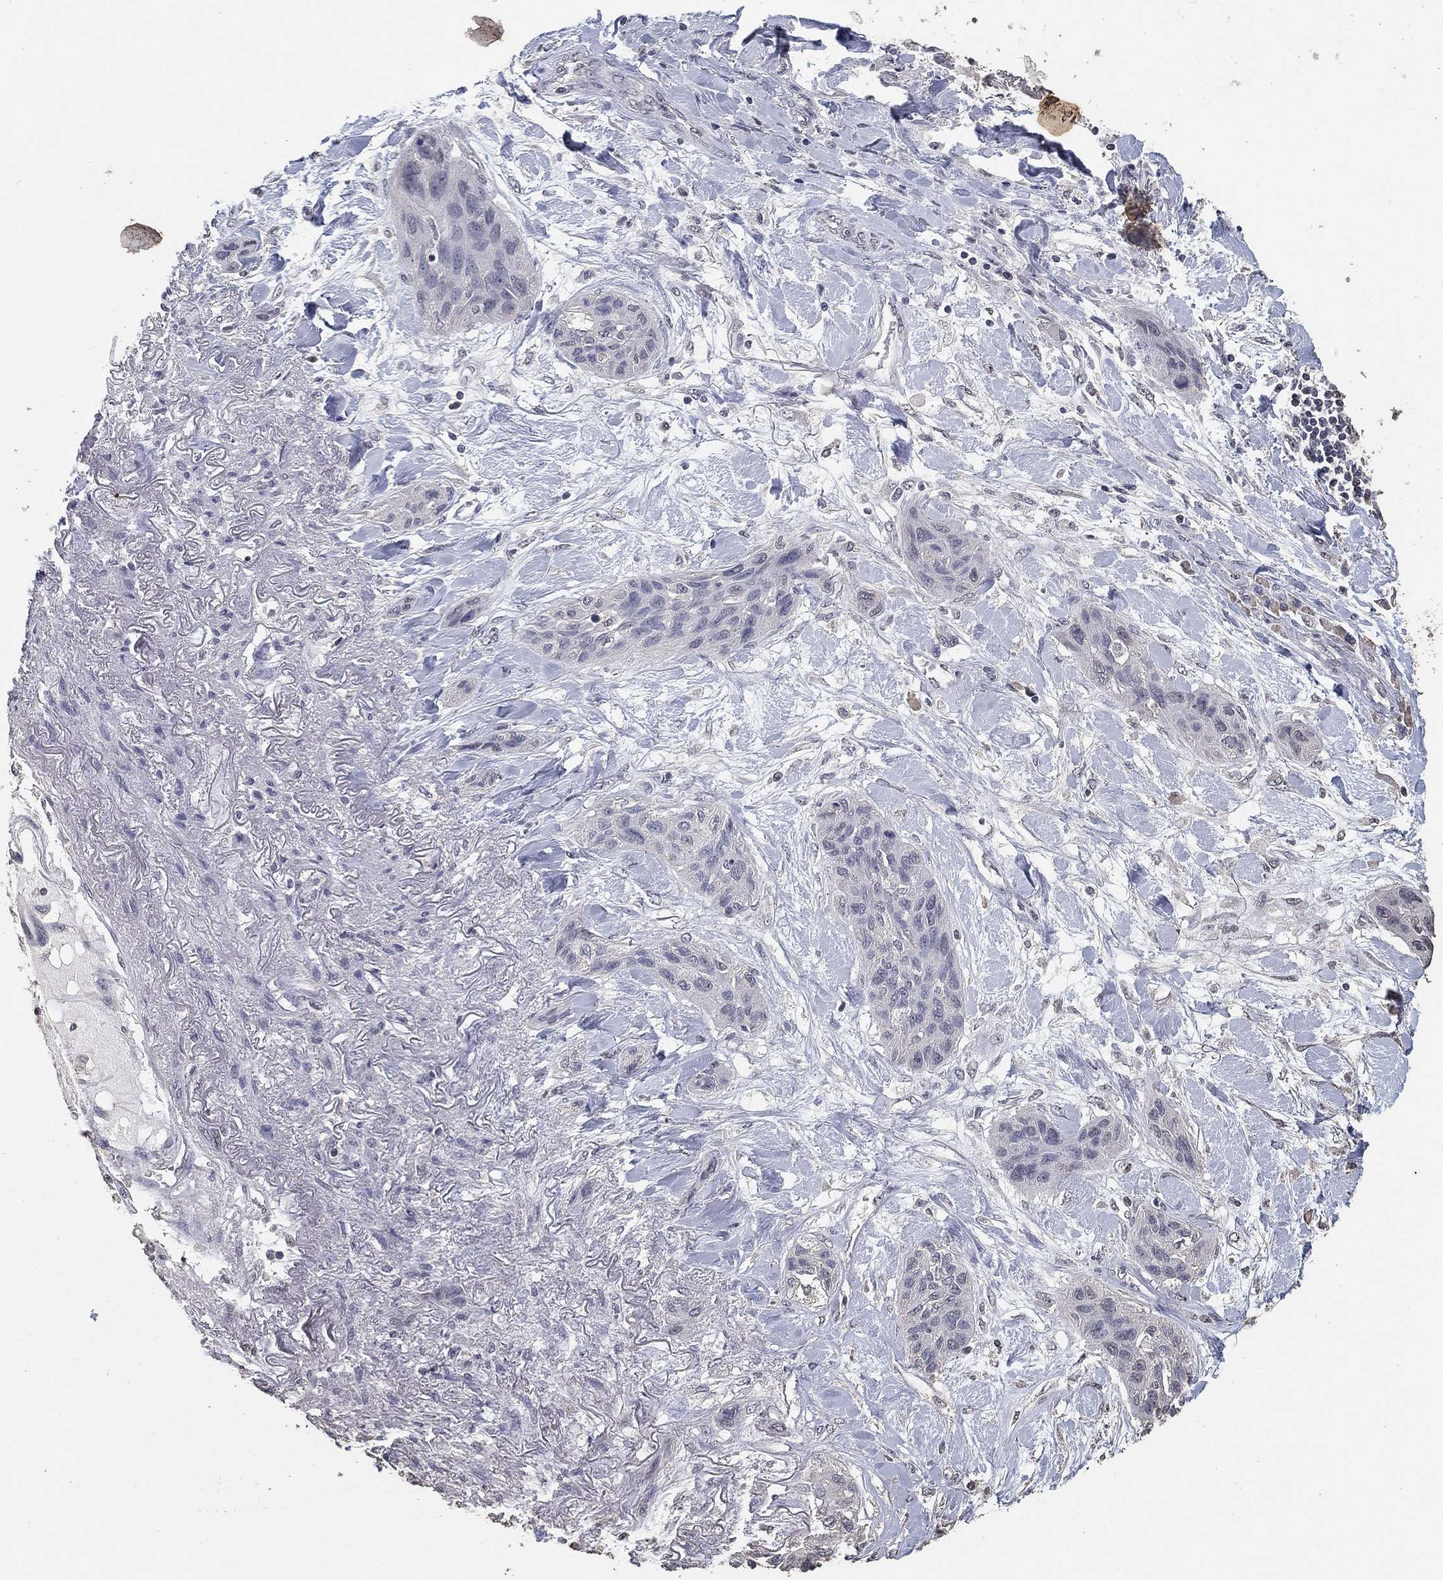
{"staining": {"intensity": "negative", "quantity": "none", "location": "none"}, "tissue": "lung cancer", "cell_type": "Tumor cells", "image_type": "cancer", "snomed": [{"axis": "morphology", "description": "Squamous cell carcinoma, NOS"}, {"axis": "topography", "description": "Lung"}], "caption": "Immunohistochemistry (IHC) of human lung cancer (squamous cell carcinoma) shows no expression in tumor cells.", "gene": "DSG1", "patient": {"sex": "female", "age": 70}}